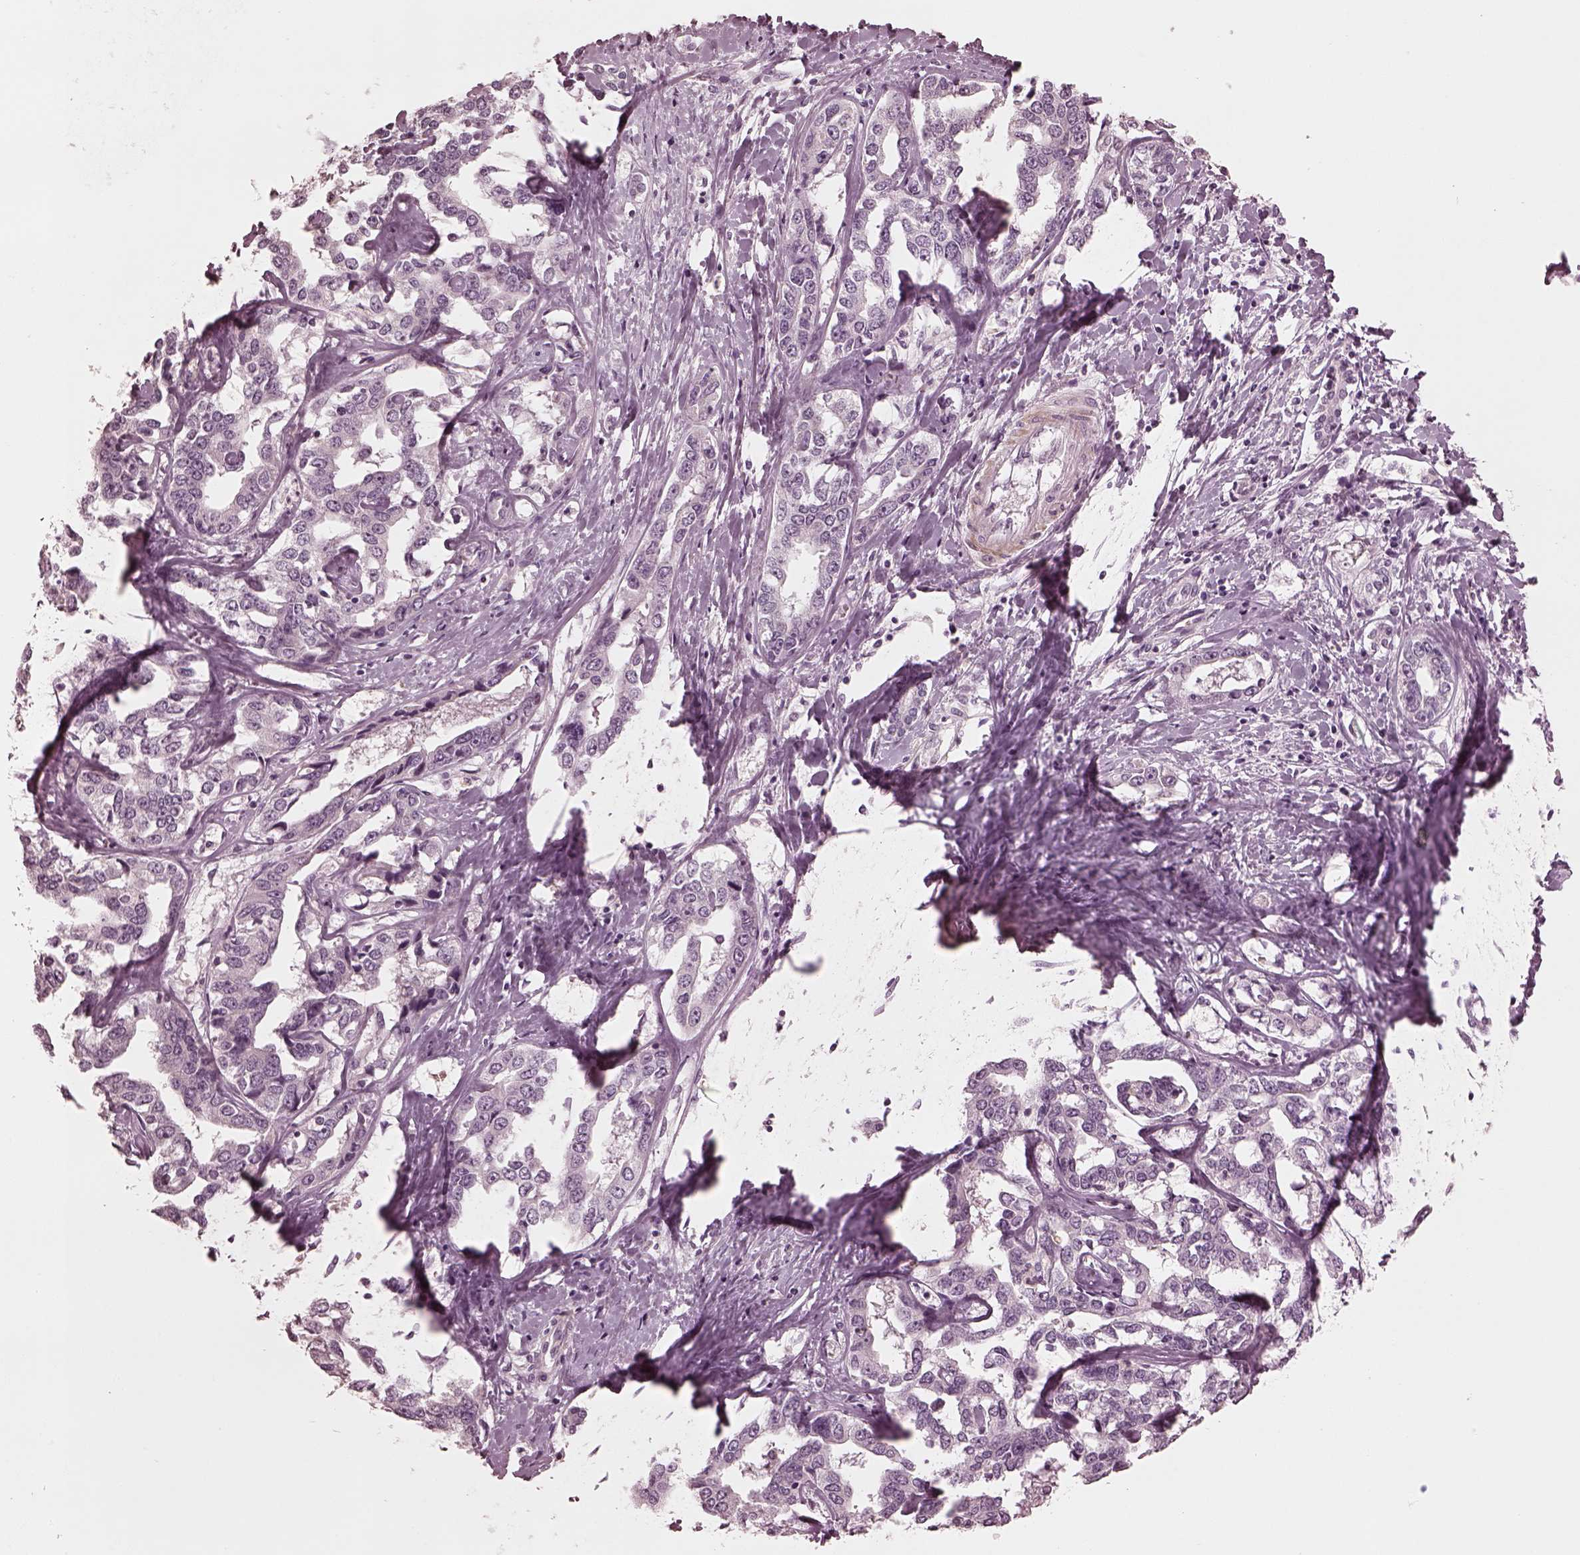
{"staining": {"intensity": "negative", "quantity": "none", "location": "none"}, "tissue": "liver cancer", "cell_type": "Tumor cells", "image_type": "cancer", "snomed": [{"axis": "morphology", "description": "Cholangiocarcinoma"}, {"axis": "topography", "description": "Liver"}], "caption": "Immunohistochemistry (IHC) image of neoplastic tissue: liver cancer (cholangiocarcinoma) stained with DAB (3,3'-diaminobenzidine) shows no significant protein positivity in tumor cells.", "gene": "CCDC170", "patient": {"sex": "male", "age": 59}}